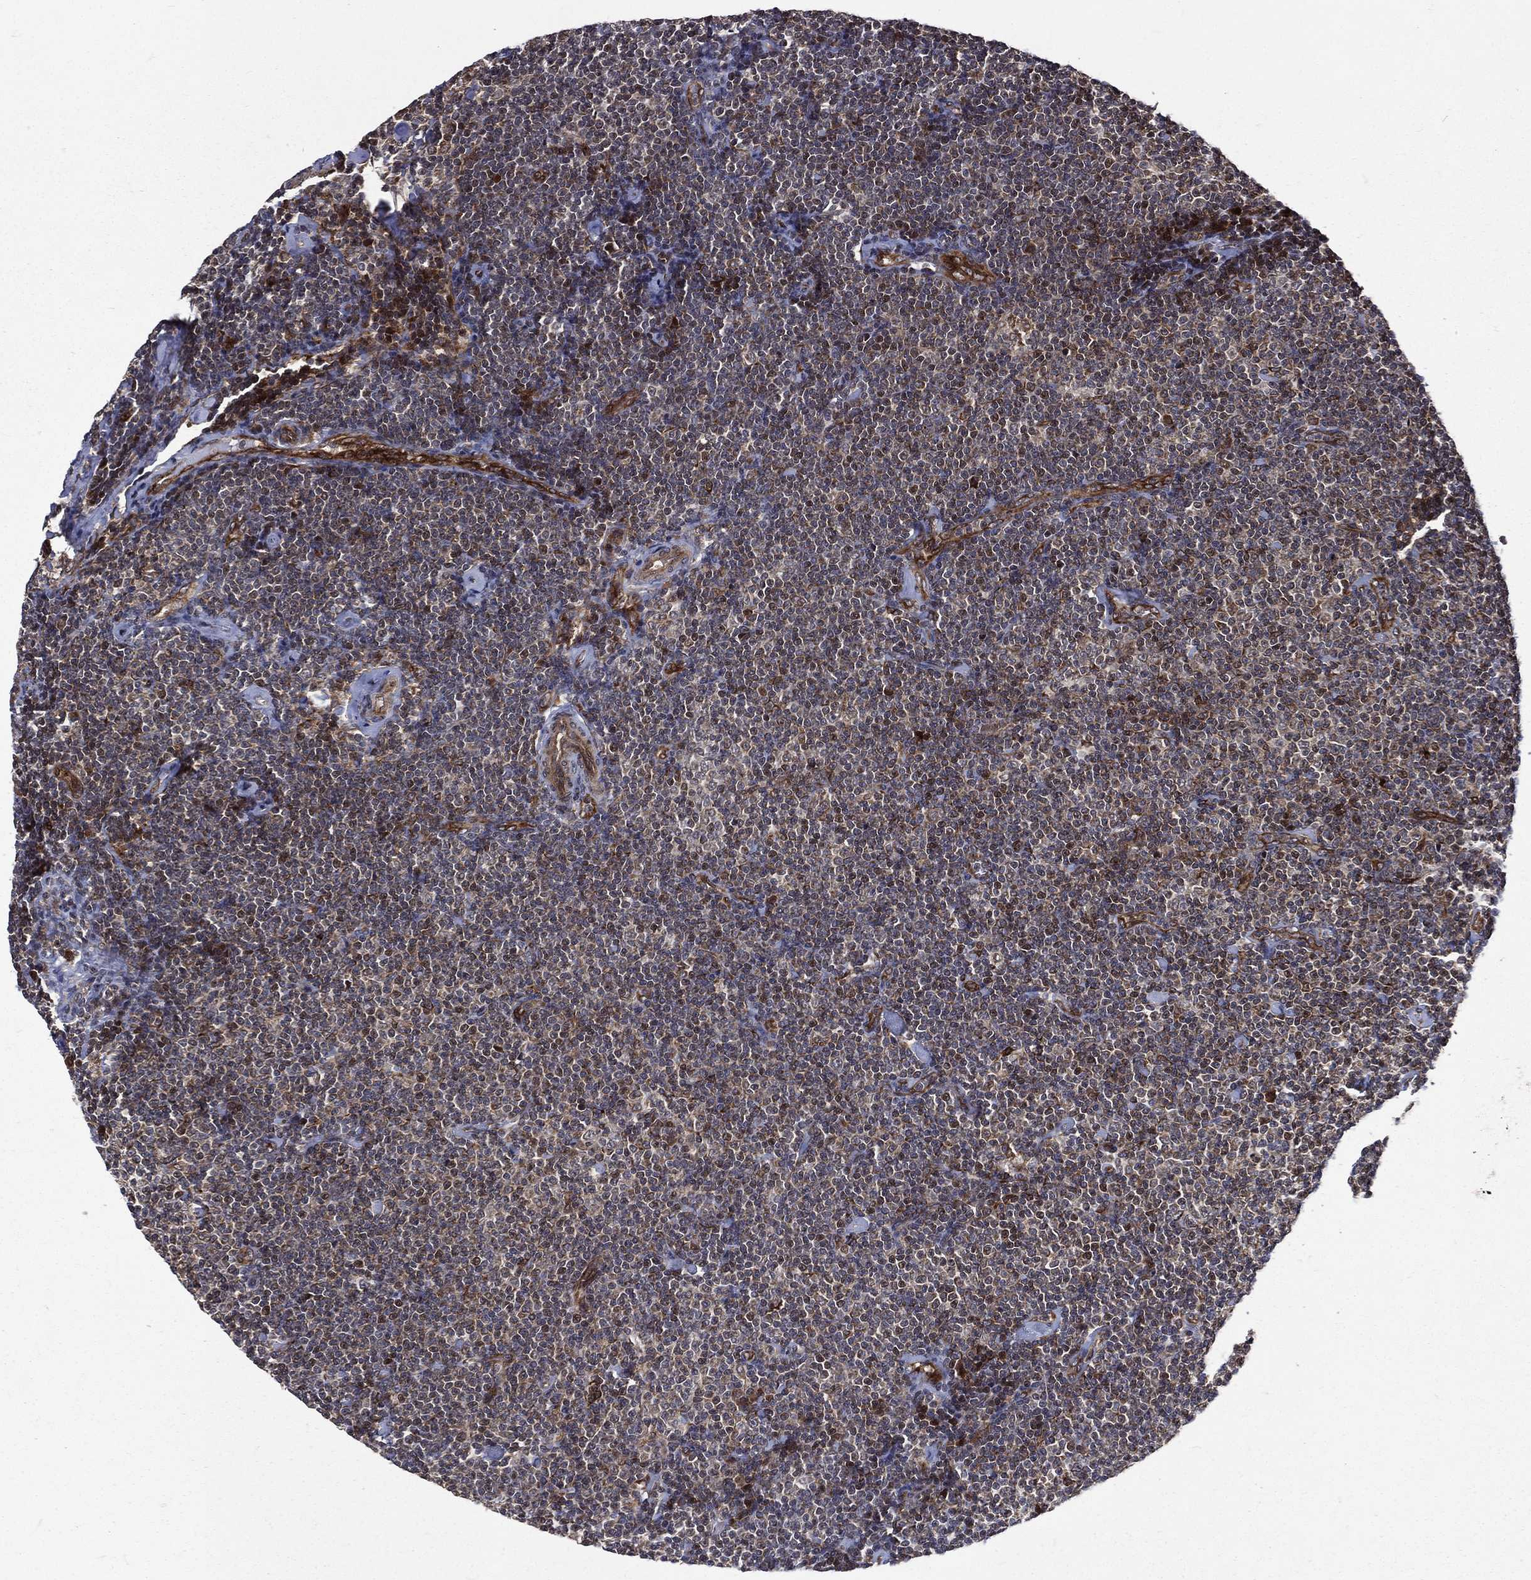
{"staining": {"intensity": "moderate", "quantity": "25%-75%", "location": "nuclear"}, "tissue": "lymphoma", "cell_type": "Tumor cells", "image_type": "cancer", "snomed": [{"axis": "morphology", "description": "Malignant lymphoma, non-Hodgkin's type, Low grade"}, {"axis": "topography", "description": "Lymph node"}], "caption": "High-magnification brightfield microscopy of malignant lymphoma, non-Hodgkin's type (low-grade) stained with DAB (3,3'-diaminobenzidine) (brown) and counterstained with hematoxylin (blue). tumor cells exhibit moderate nuclear expression is appreciated in about25%-75% of cells. Using DAB (3,3'-diaminobenzidine) (brown) and hematoxylin (blue) stains, captured at high magnification using brightfield microscopy.", "gene": "RAB11FIP4", "patient": {"sex": "male", "age": 81}}